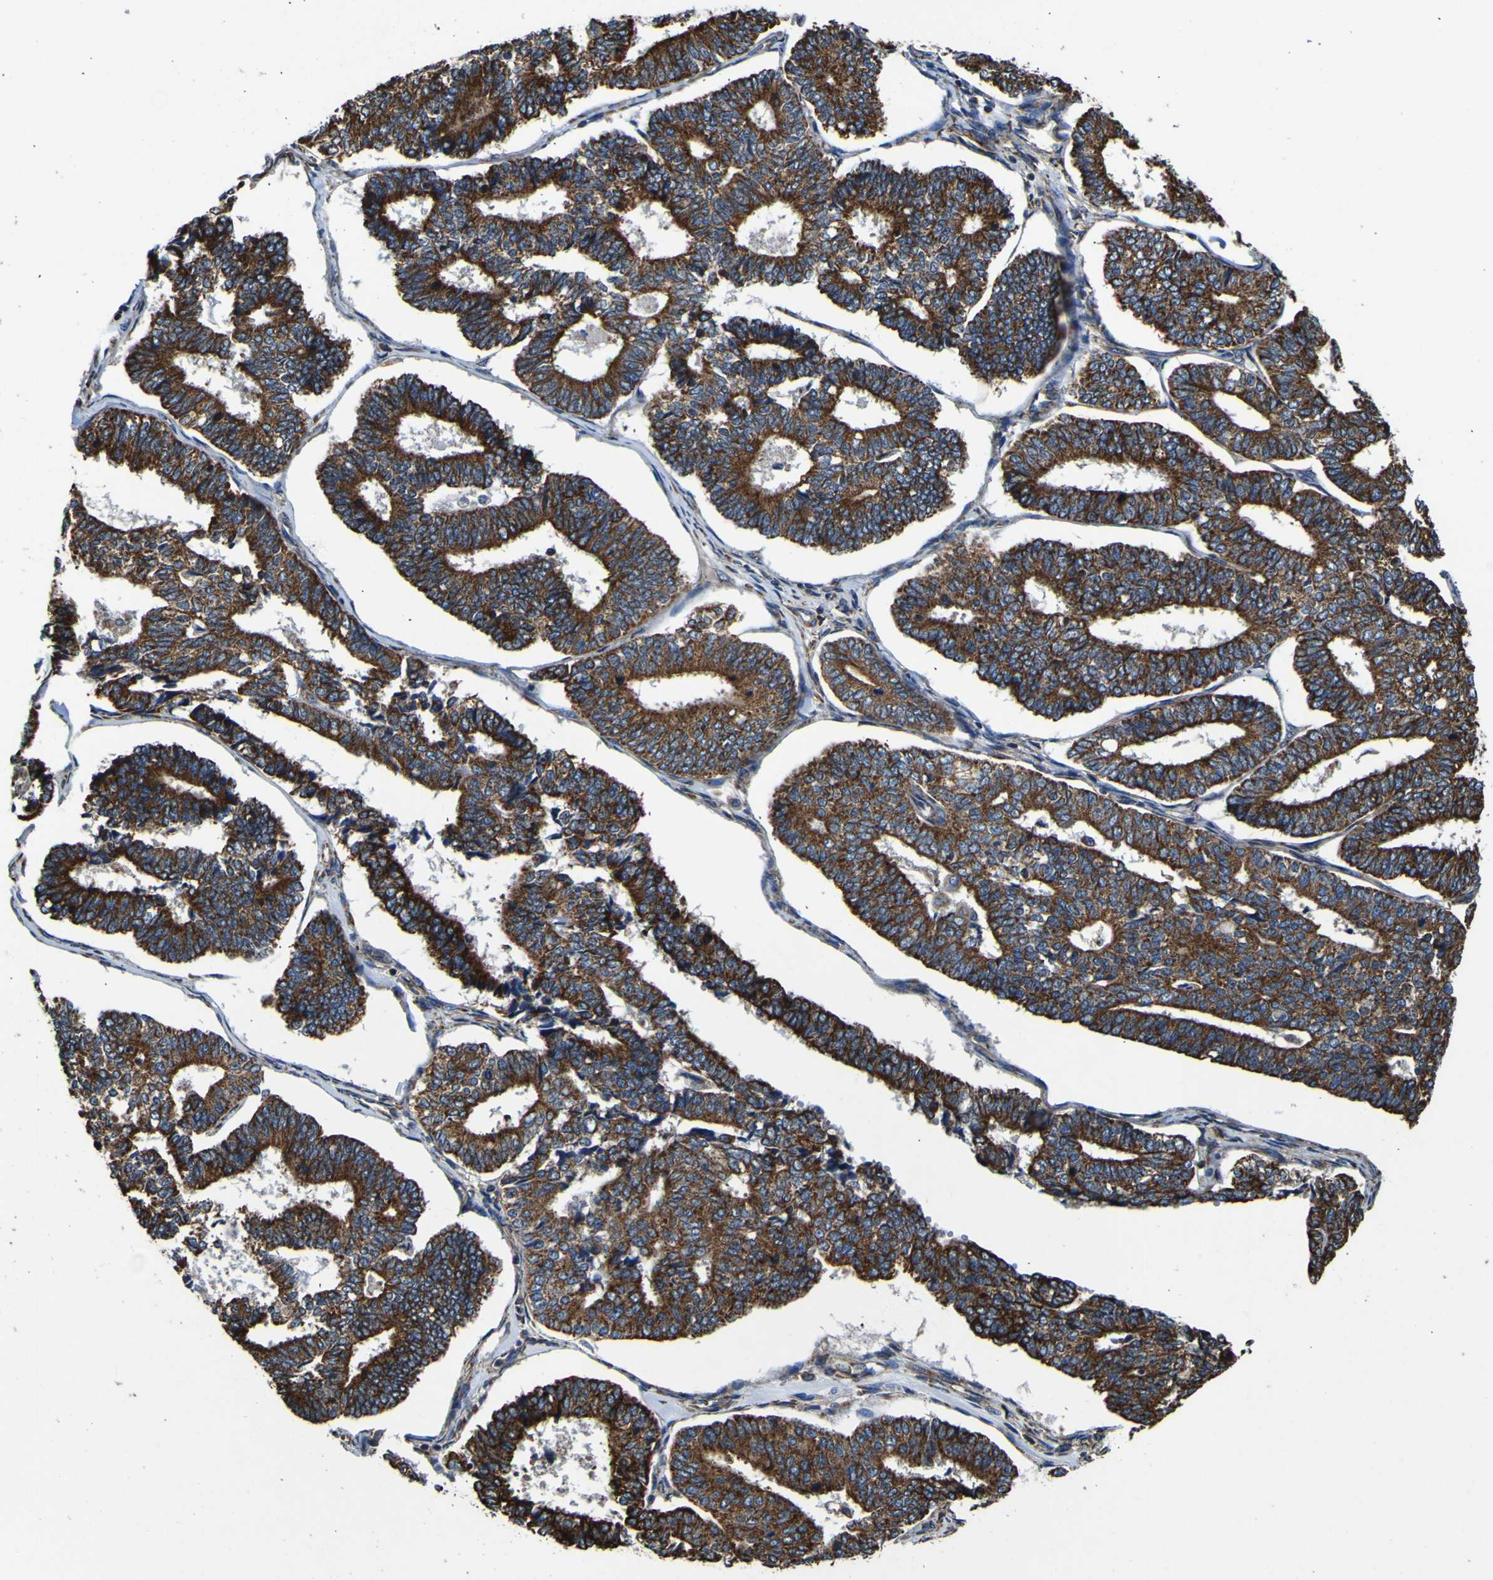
{"staining": {"intensity": "strong", "quantity": ">75%", "location": "cytoplasmic/membranous"}, "tissue": "endometrial cancer", "cell_type": "Tumor cells", "image_type": "cancer", "snomed": [{"axis": "morphology", "description": "Adenocarcinoma, NOS"}, {"axis": "topography", "description": "Endometrium"}], "caption": "Brown immunohistochemical staining in human endometrial cancer exhibits strong cytoplasmic/membranous expression in approximately >75% of tumor cells.", "gene": "INPP5A", "patient": {"sex": "female", "age": 70}}